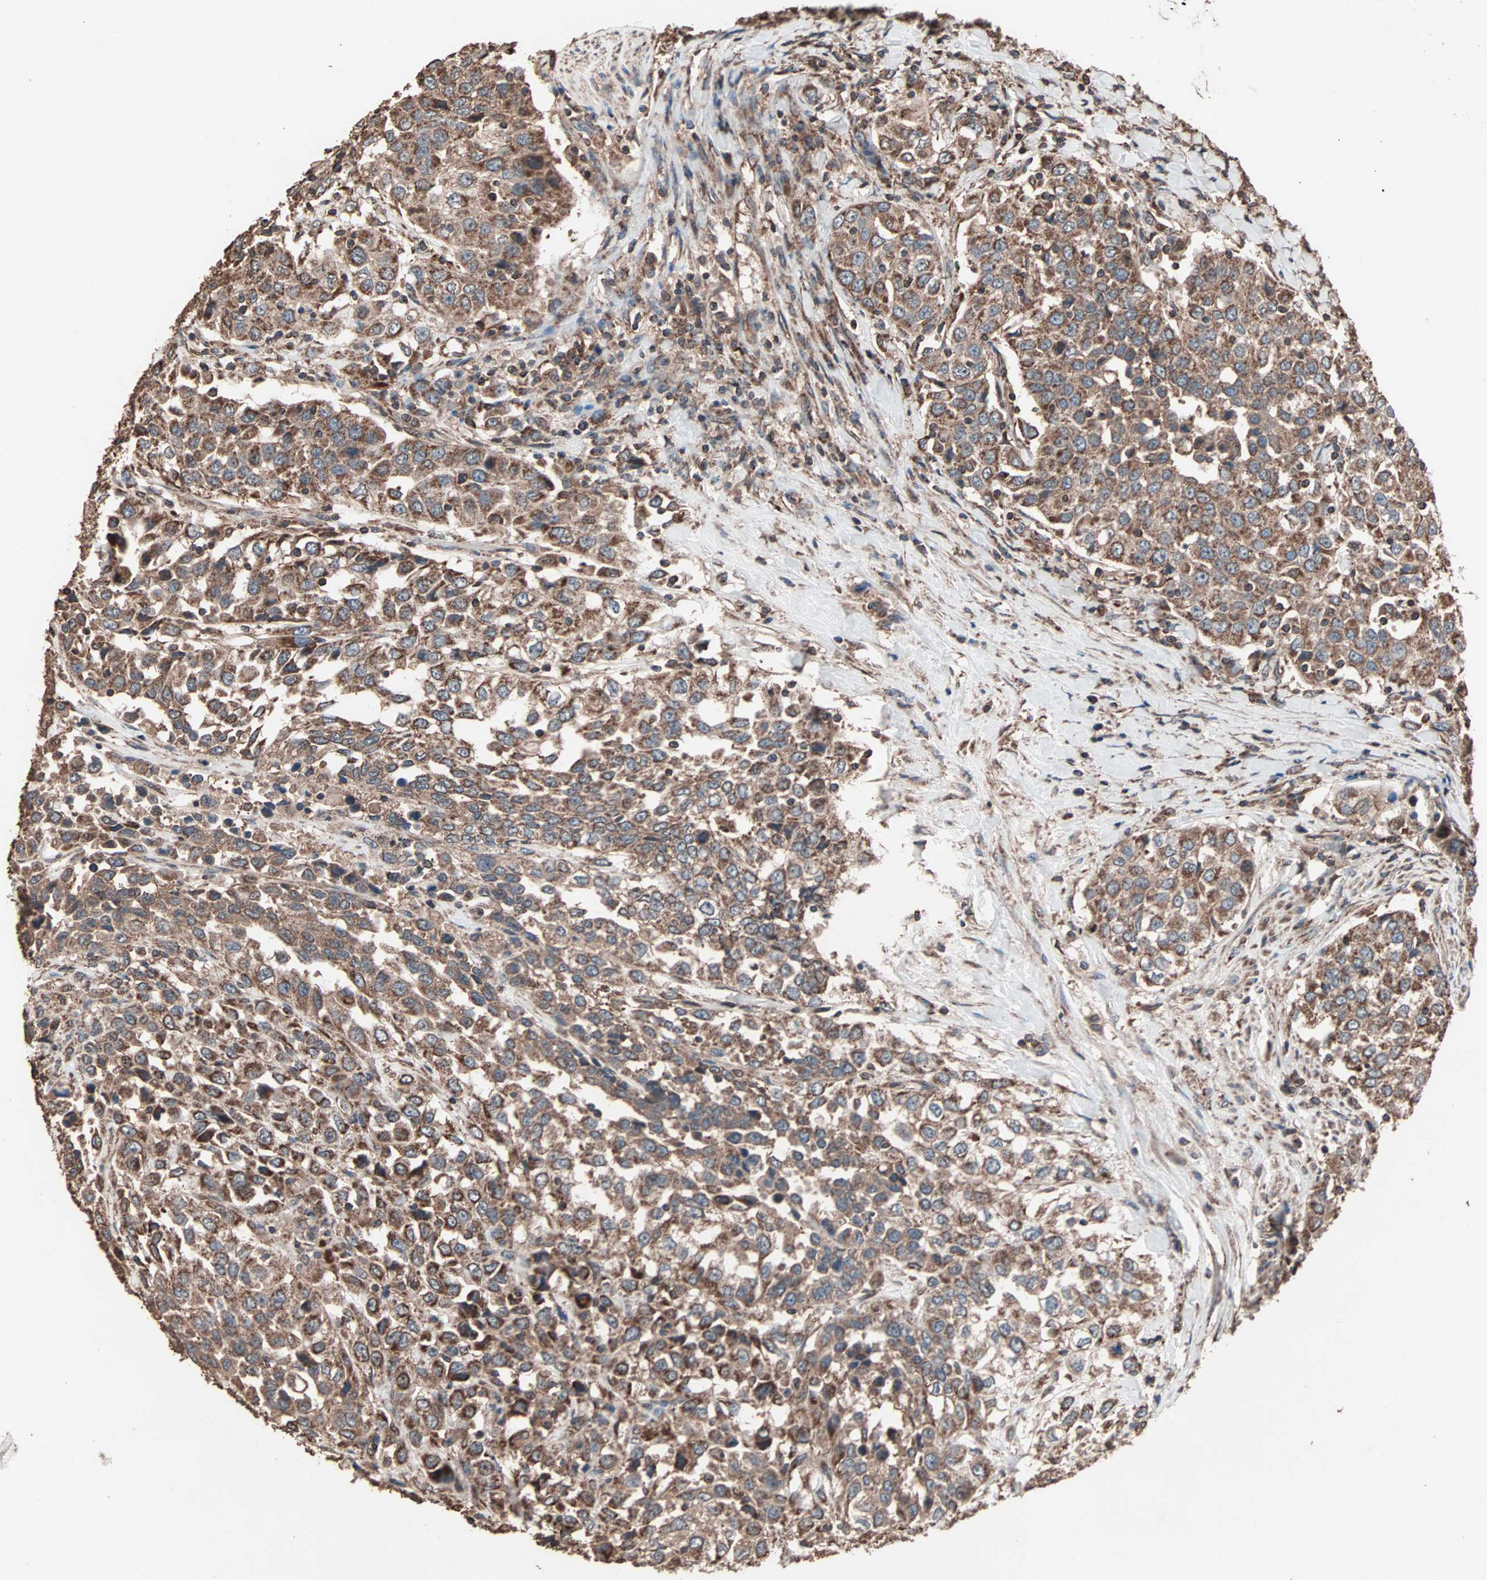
{"staining": {"intensity": "strong", "quantity": ">75%", "location": "cytoplasmic/membranous"}, "tissue": "urothelial cancer", "cell_type": "Tumor cells", "image_type": "cancer", "snomed": [{"axis": "morphology", "description": "Urothelial carcinoma, High grade"}, {"axis": "topography", "description": "Urinary bladder"}], "caption": "Immunohistochemical staining of urothelial carcinoma (high-grade) shows high levels of strong cytoplasmic/membranous expression in about >75% of tumor cells.", "gene": "MRPL2", "patient": {"sex": "female", "age": 80}}